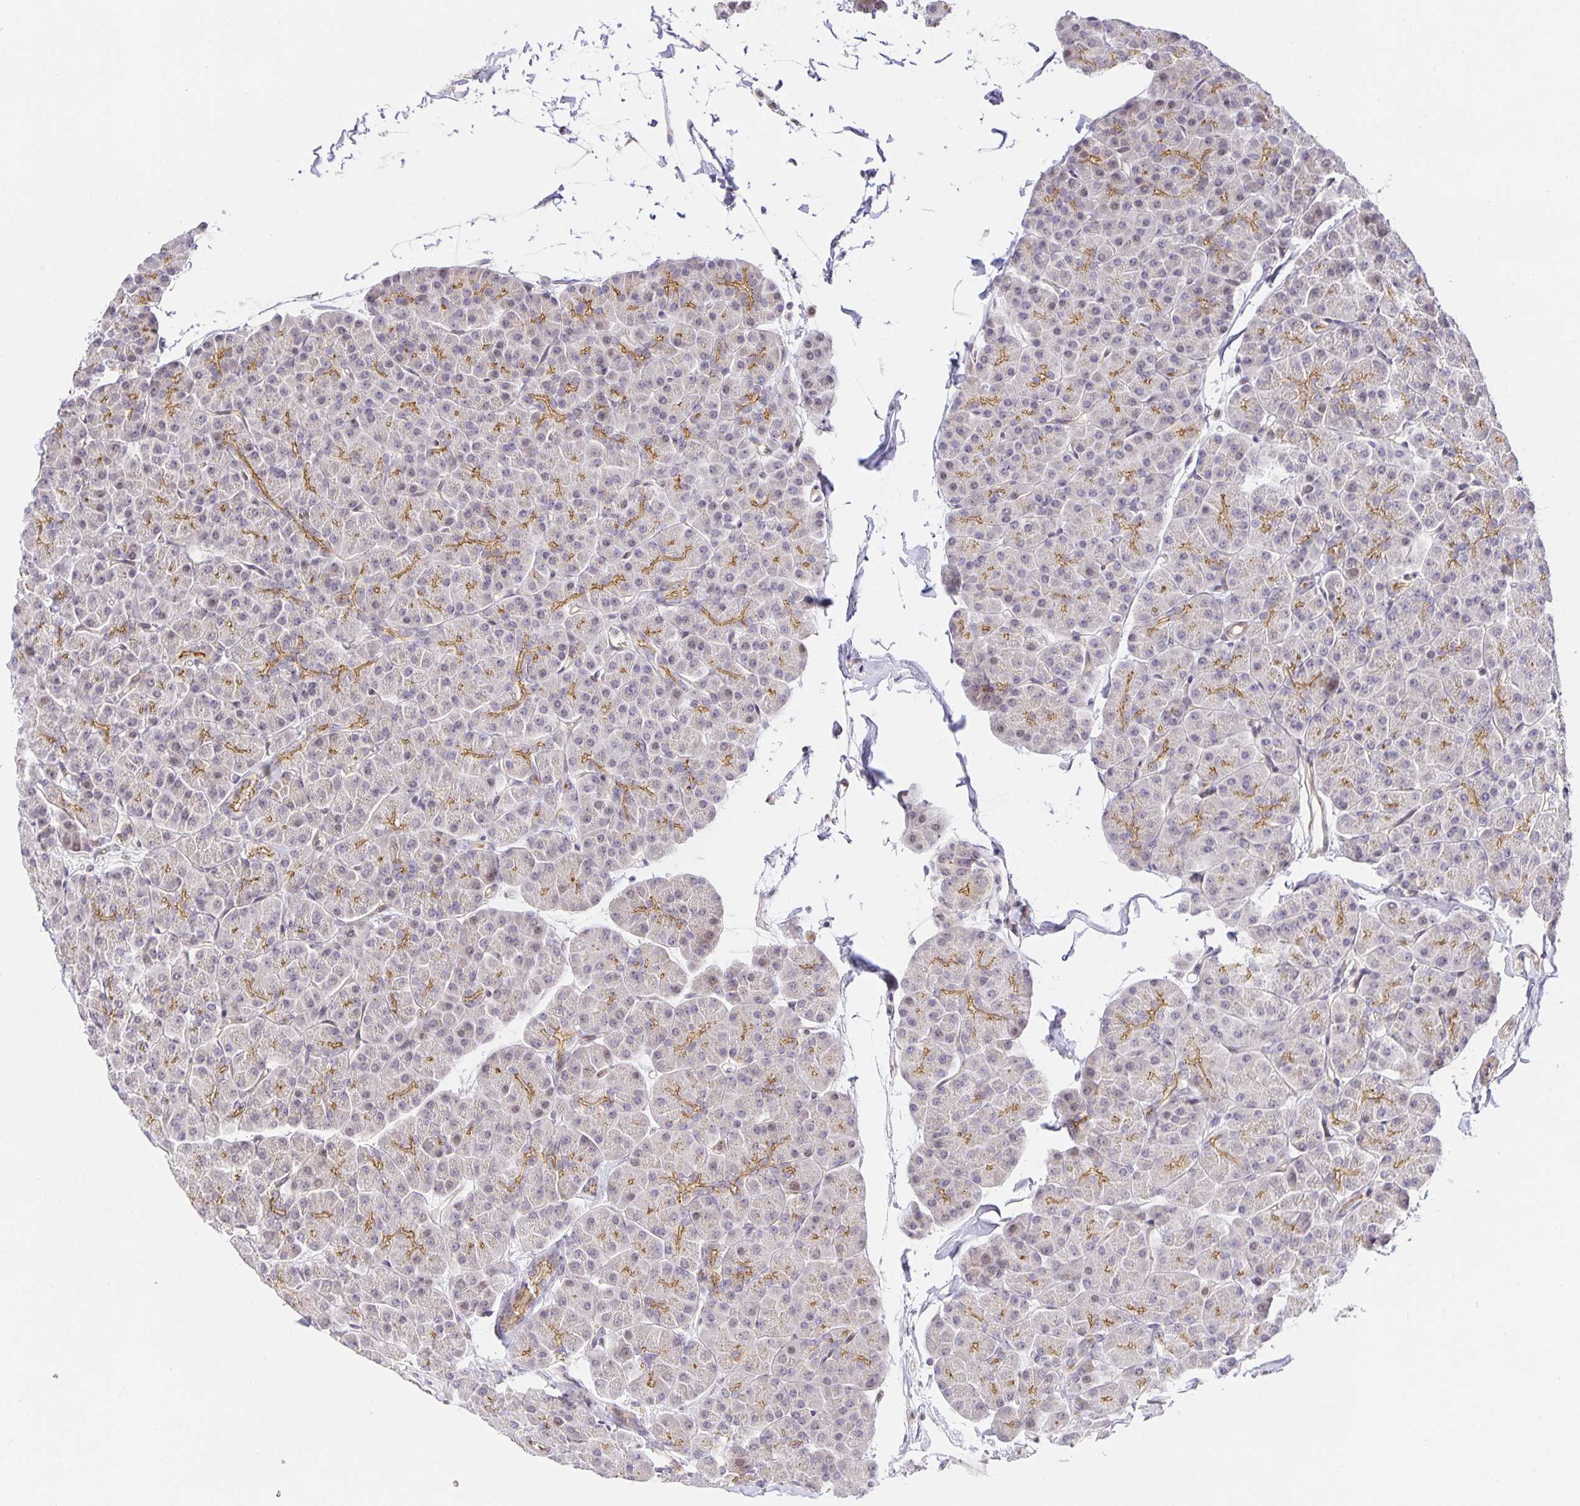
{"staining": {"intensity": "moderate", "quantity": "25%-75%", "location": "cytoplasmic/membranous"}, "tissue": "pancreas", "cell_type": "Exocrine glandular cells", "image_type": "normal", "snomed": [{"axis": "morphology", "description": "Normal tissue, NOS"}, {"axis": "topography", "description": "Pancreas"}, {"axis": "topography", "description": "Peripheral nerve tissue"}], "caption": "Immunohistochemical staining of normal pancreas shows 25%-75% levels of moderate cytoplasmic/membranous protein positivity in about 25%-75% of exocrine glandular cells. Using DAB (3,3'-diaminobenzidine) (brown) and hematoxylin (blue) stains, captured at high magnification using brightfield microscopy.", "gene": "TJP3", "patient": {"sex": "male", "age": 54}}